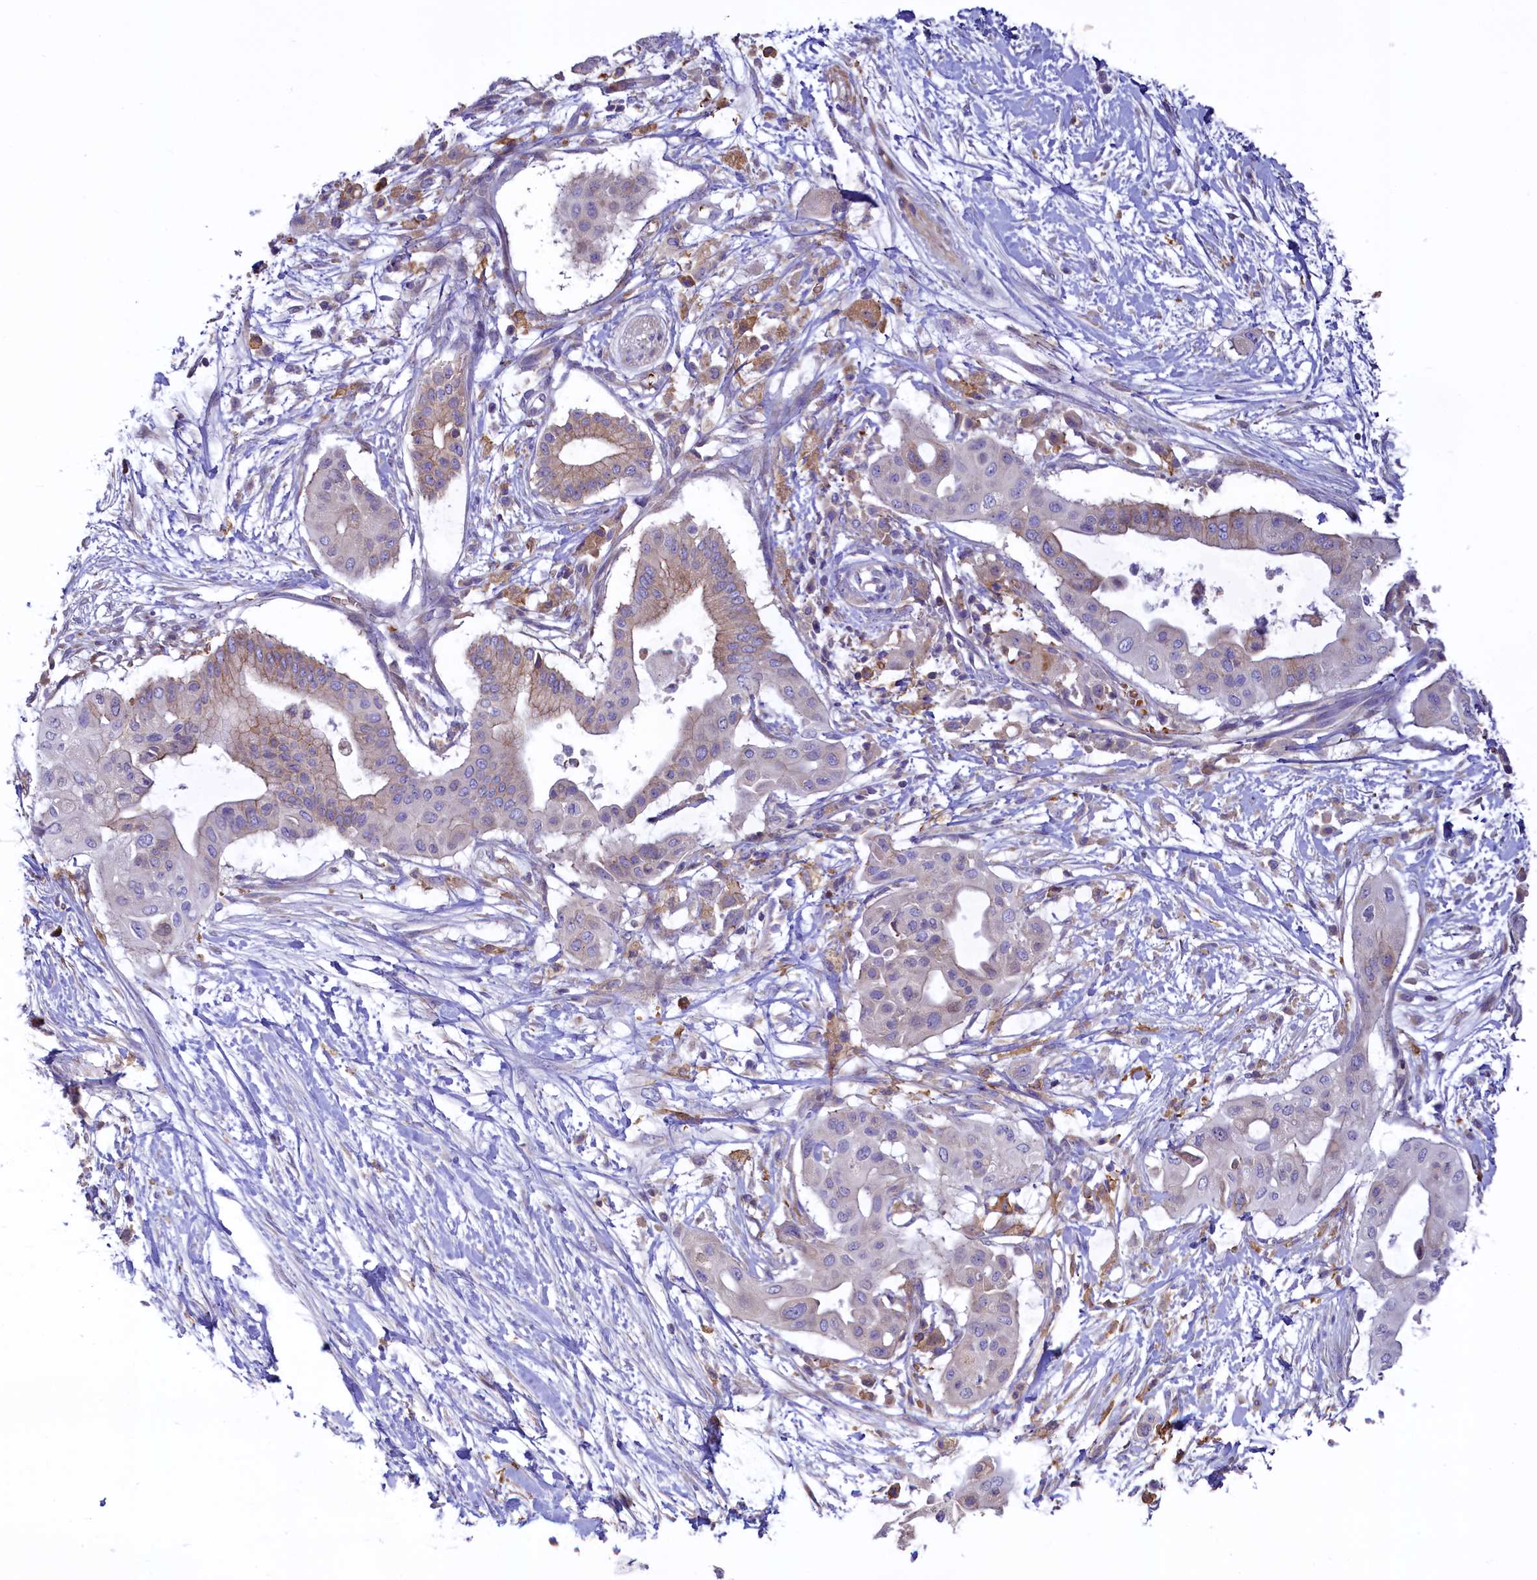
{"staining": {"intensity": "negative", "quantity": "none", "location": "none"}, "tissue": "pancreatic cancer", "cell_type": "Tumor cells", "image_type": "cancer", "snomed": [{"axis": "morphology", "description": "Adenocarcinoma, NOS"}, {"axis": "topography", "description": "Pancreas"}], "caption": "IHC image of neoplastic tissue: human pancreatic adenocarcinoma stained with DAB demonstrates no significant protein staining in tumor cells.", "gene": "HPS6", "patient": {"sex": "male", "age": 68}}